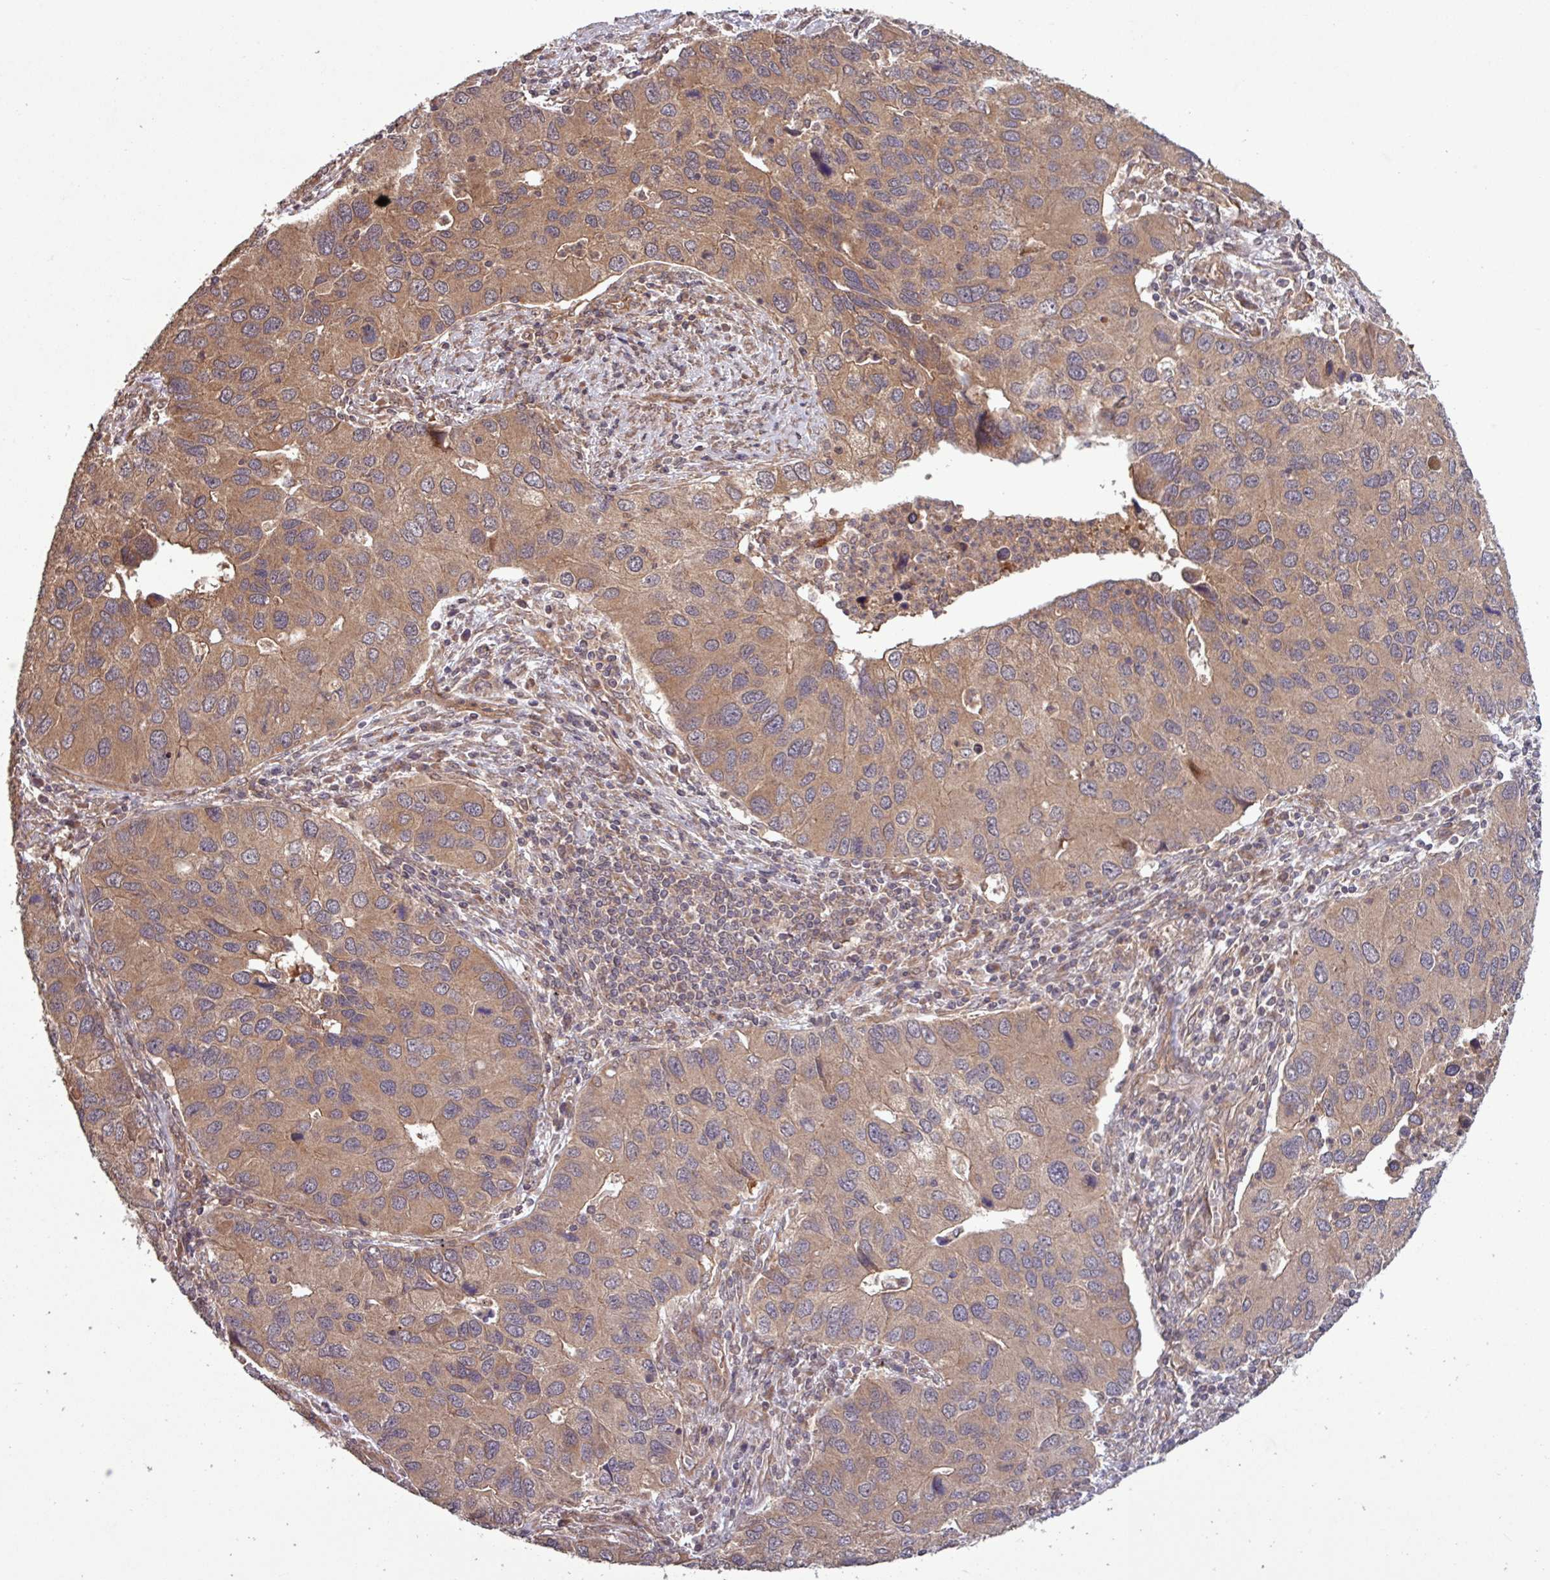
{"staining": {"intensity": "moderate", "quantity": ">75%", "location": "cytoplasmic/membranous"}, "tissue": "lung cancer", "cell_type": "Tumor cells", "image_type": "cancer", "snomed": [{"axis": "morphology", "description": "Aneuploidy"}, {"axis": "morphology", "description": "Adenocarcinoma, NOS"}, {"axis": "topography", "description": "Lymph node"}, {"axis": "topography", "description": "Lung"}], "caption": "Immunohistochemistry (IHC) histopathology image of neoplastic tissue: lung cancer stained using IHC shows medium levels of moderate protein expression localized specifically in the cytoplasmic/membranous of tumor cells, appearing as a cytoplasmic/membranous brown color.", "gene": "TRABD2A", "patient": {"sex": "female", "age": 74}}